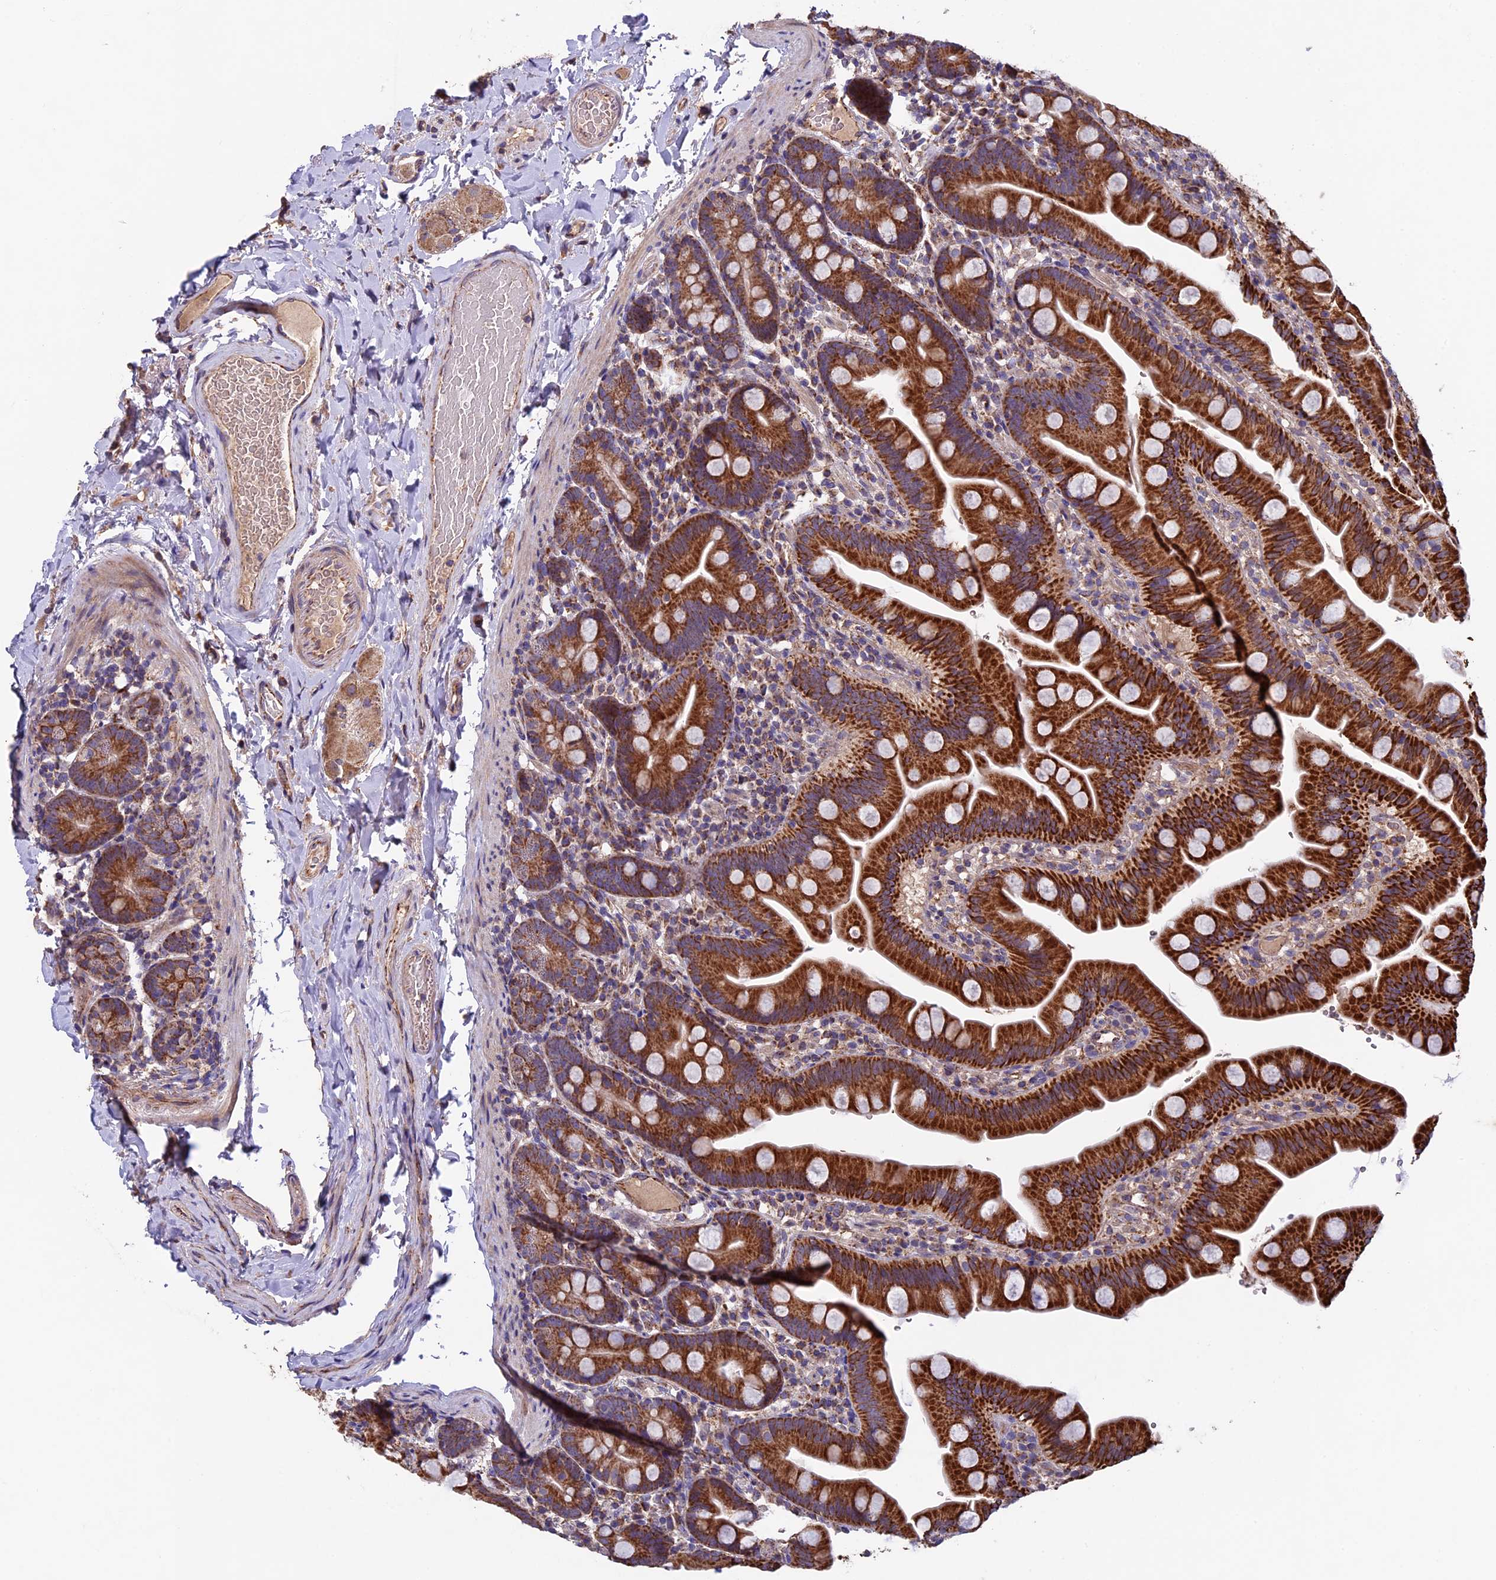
{"staining": {"intensity": "moderate", "quantity": ">75%", "location": "cytoplasmic/membranous"}, "tissue": "small intestine", "cell_type": "Glandular cells", "image_type": "normal", "snomed": [{"axis": "morphology", "description": "Normal tissue, NOS"}, {"axis": "topography", "description": "Small intestine"}], "caption": "Small intestine stained with IHC demonstrates moderate cytoplasmic/membranous staining in approximately >75% of glandular cells.", "gene": "RNF17", "patient": {"sex": "female", "age": 68}}